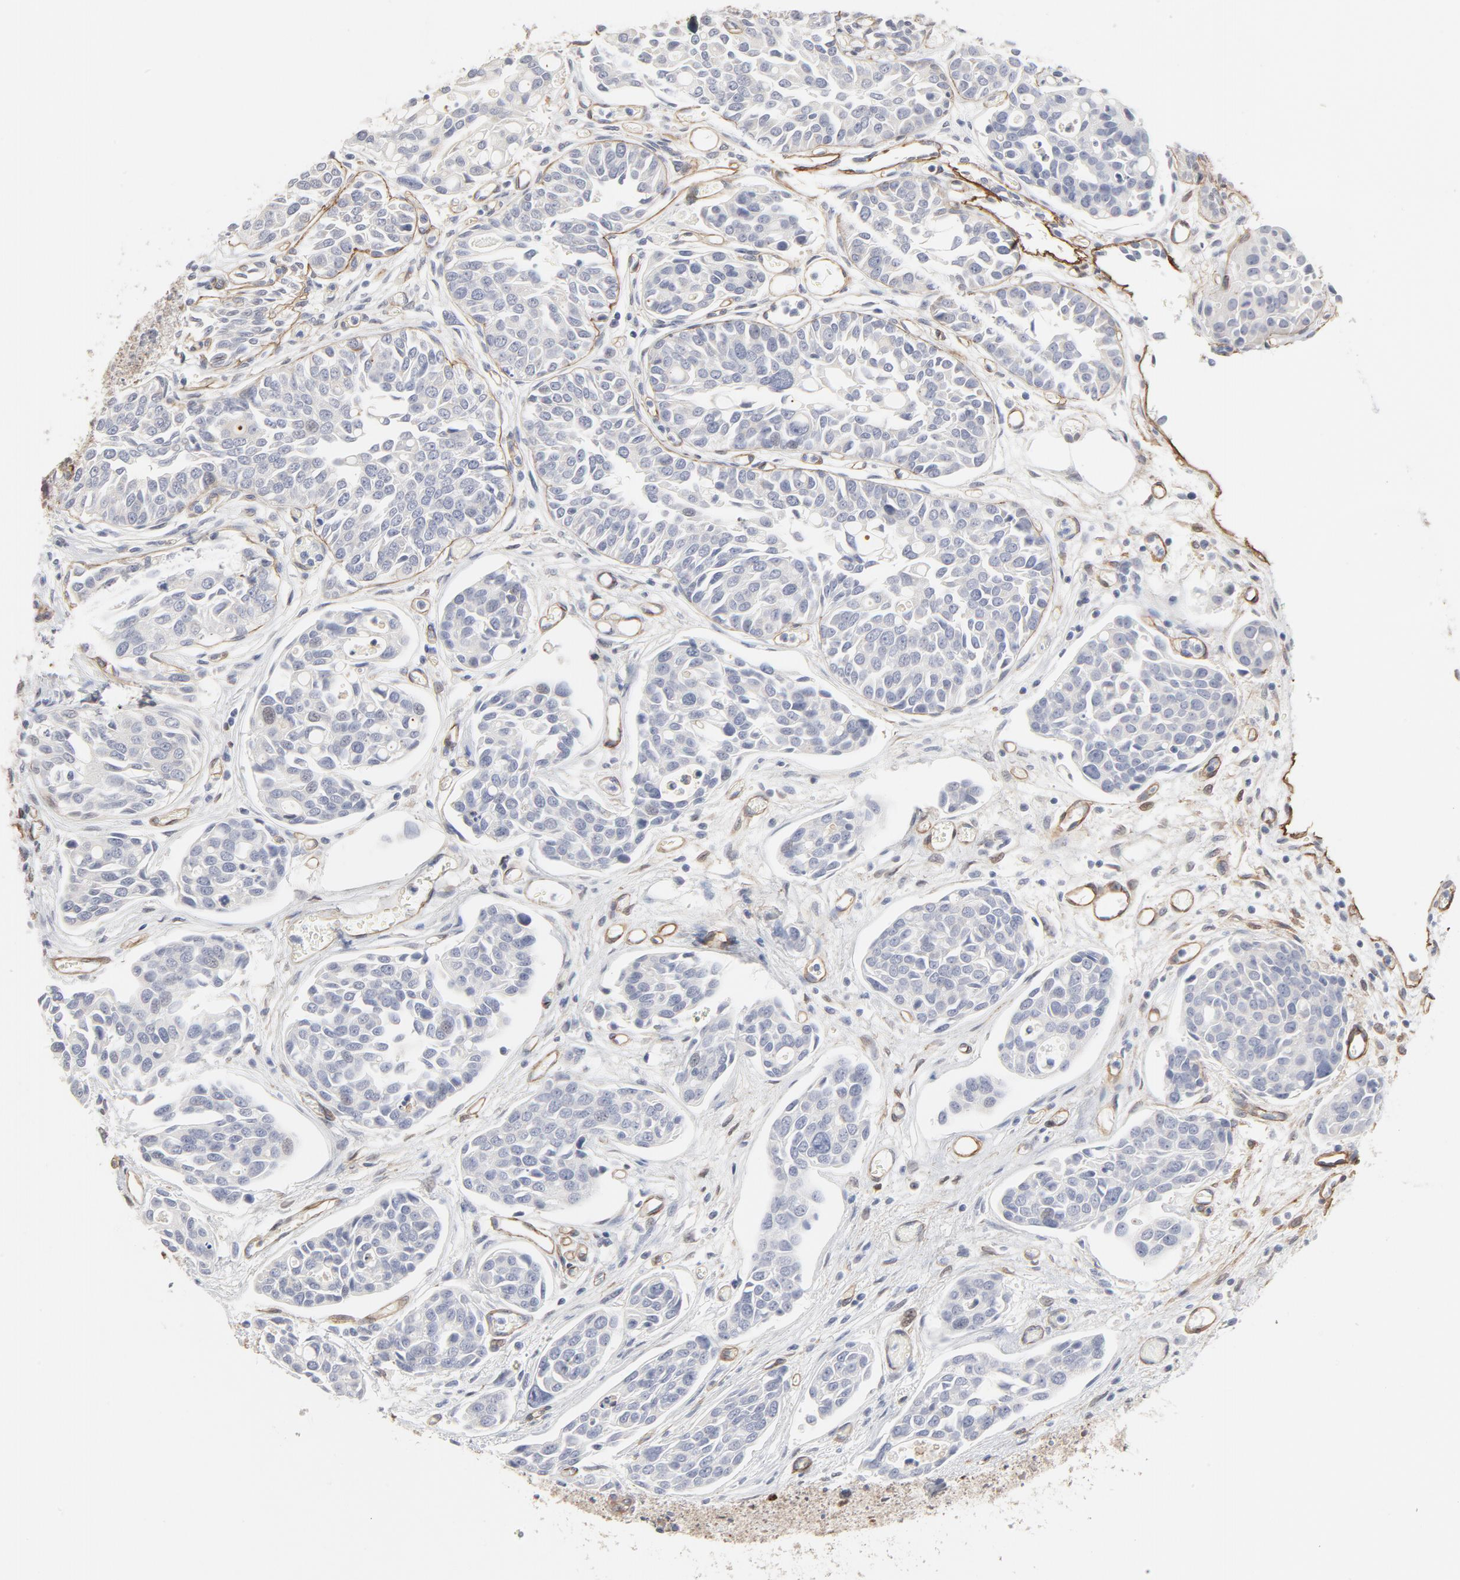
{"staining": {"intensity": "negative", "quantity": "none", "location": "none"}, "tissue": "urothelial cancer", "cell_type": "Tumor cells", "image_type": "cancer", "snomed": [{"axis": "morphology", "description": "Urothelial carcinoma, High grade"}, {"axis": "topography", "description": "Urinary bladder"}], "caption": "An image of human urothelial cancer is negative for staining in tumor cells.", "gene": "MAGED4", "patient": {"sex": "male", "age": 78}}